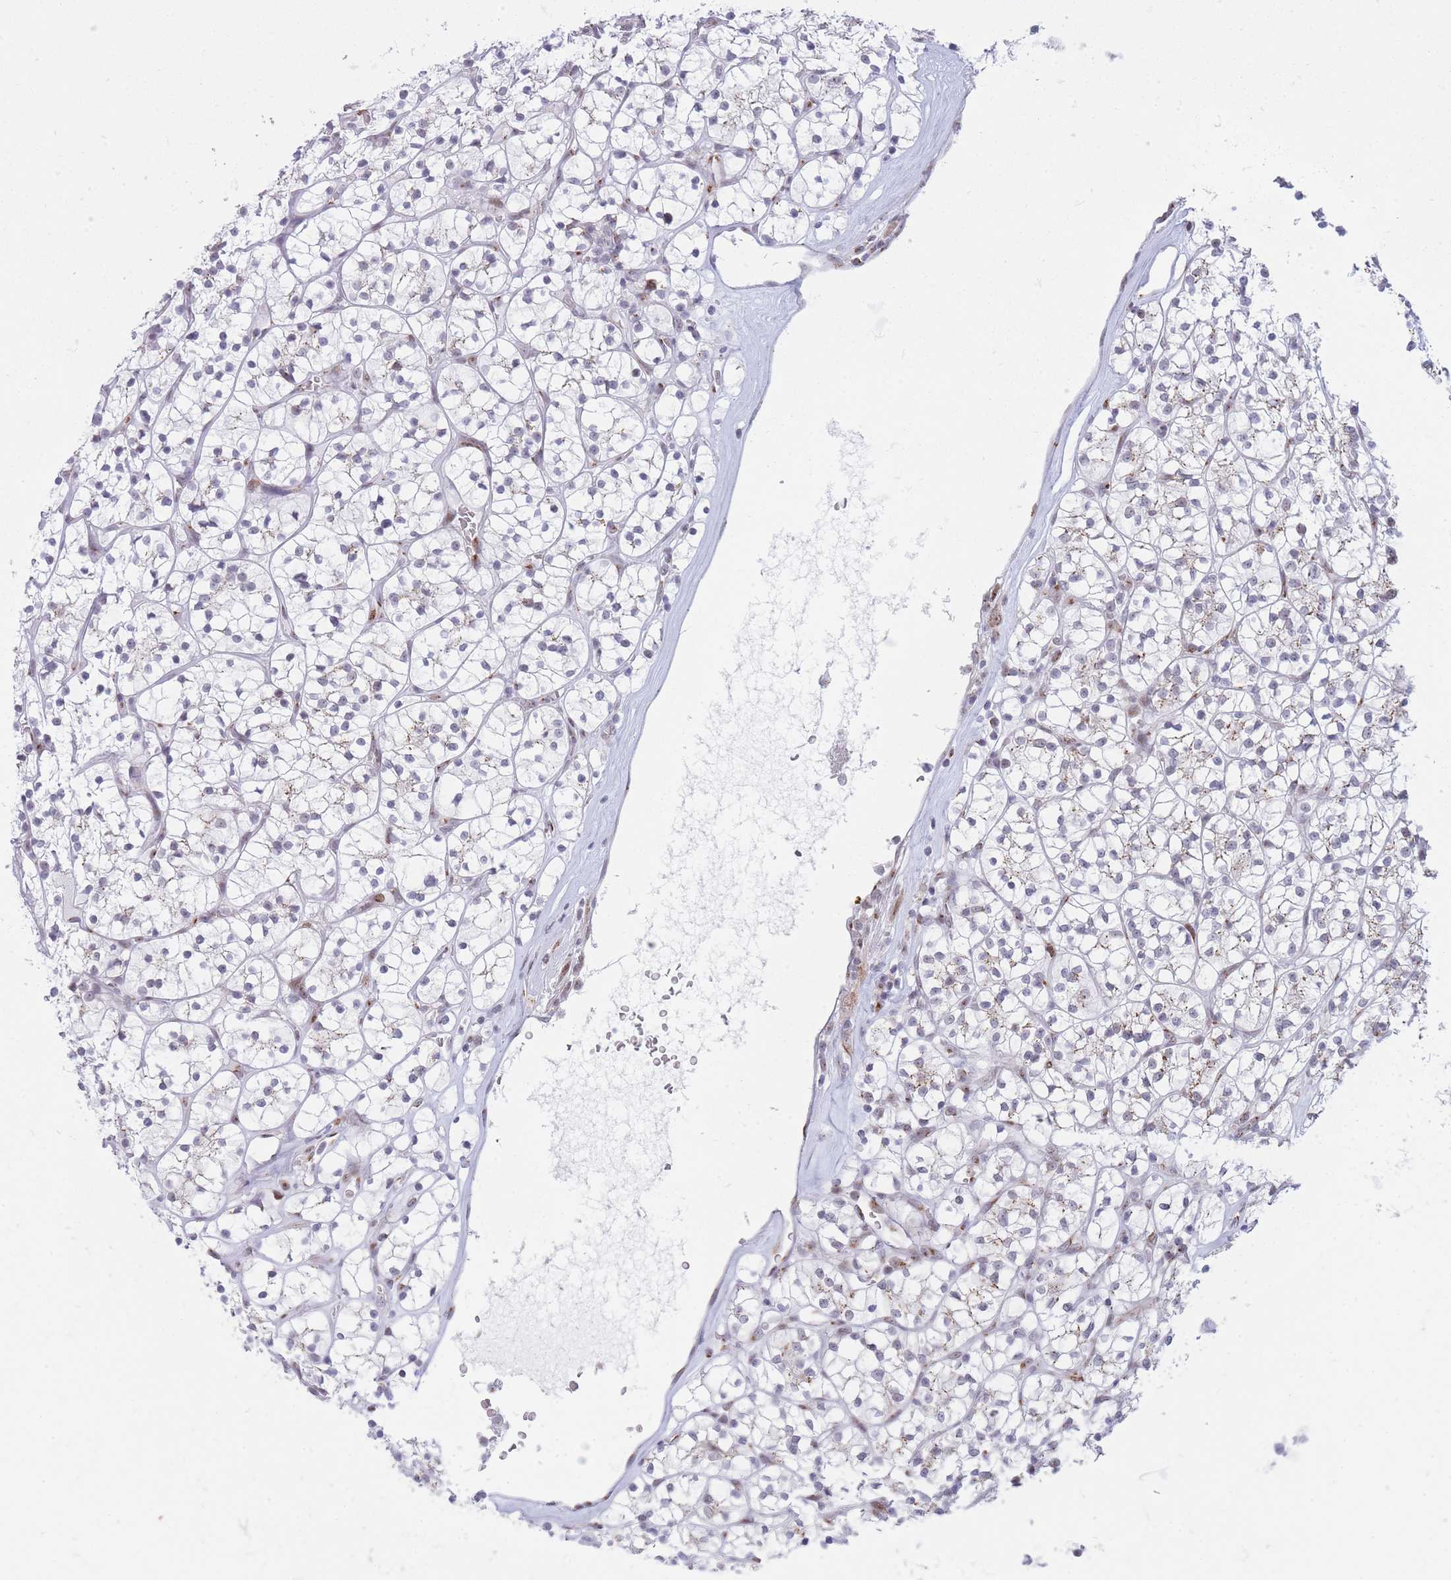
{"staining": {"intensity": "weak", "quantity": "<25%", "location": "cytoplasmic/membranous"}, "tissue": "renal cancer", "cell_type": "Tumor cells", "image_type": "cancer", "snomed": [{"axis": "morphology", "description": "Adenocarcinoma, NOS"}, {"axis": "topography", "description": "Kidney"}], "caption": "Tumor cells are negative for brown protein staining in renal cancer.", "gene": "INO80C", "patient": {"sex": "female", "age": 64}}